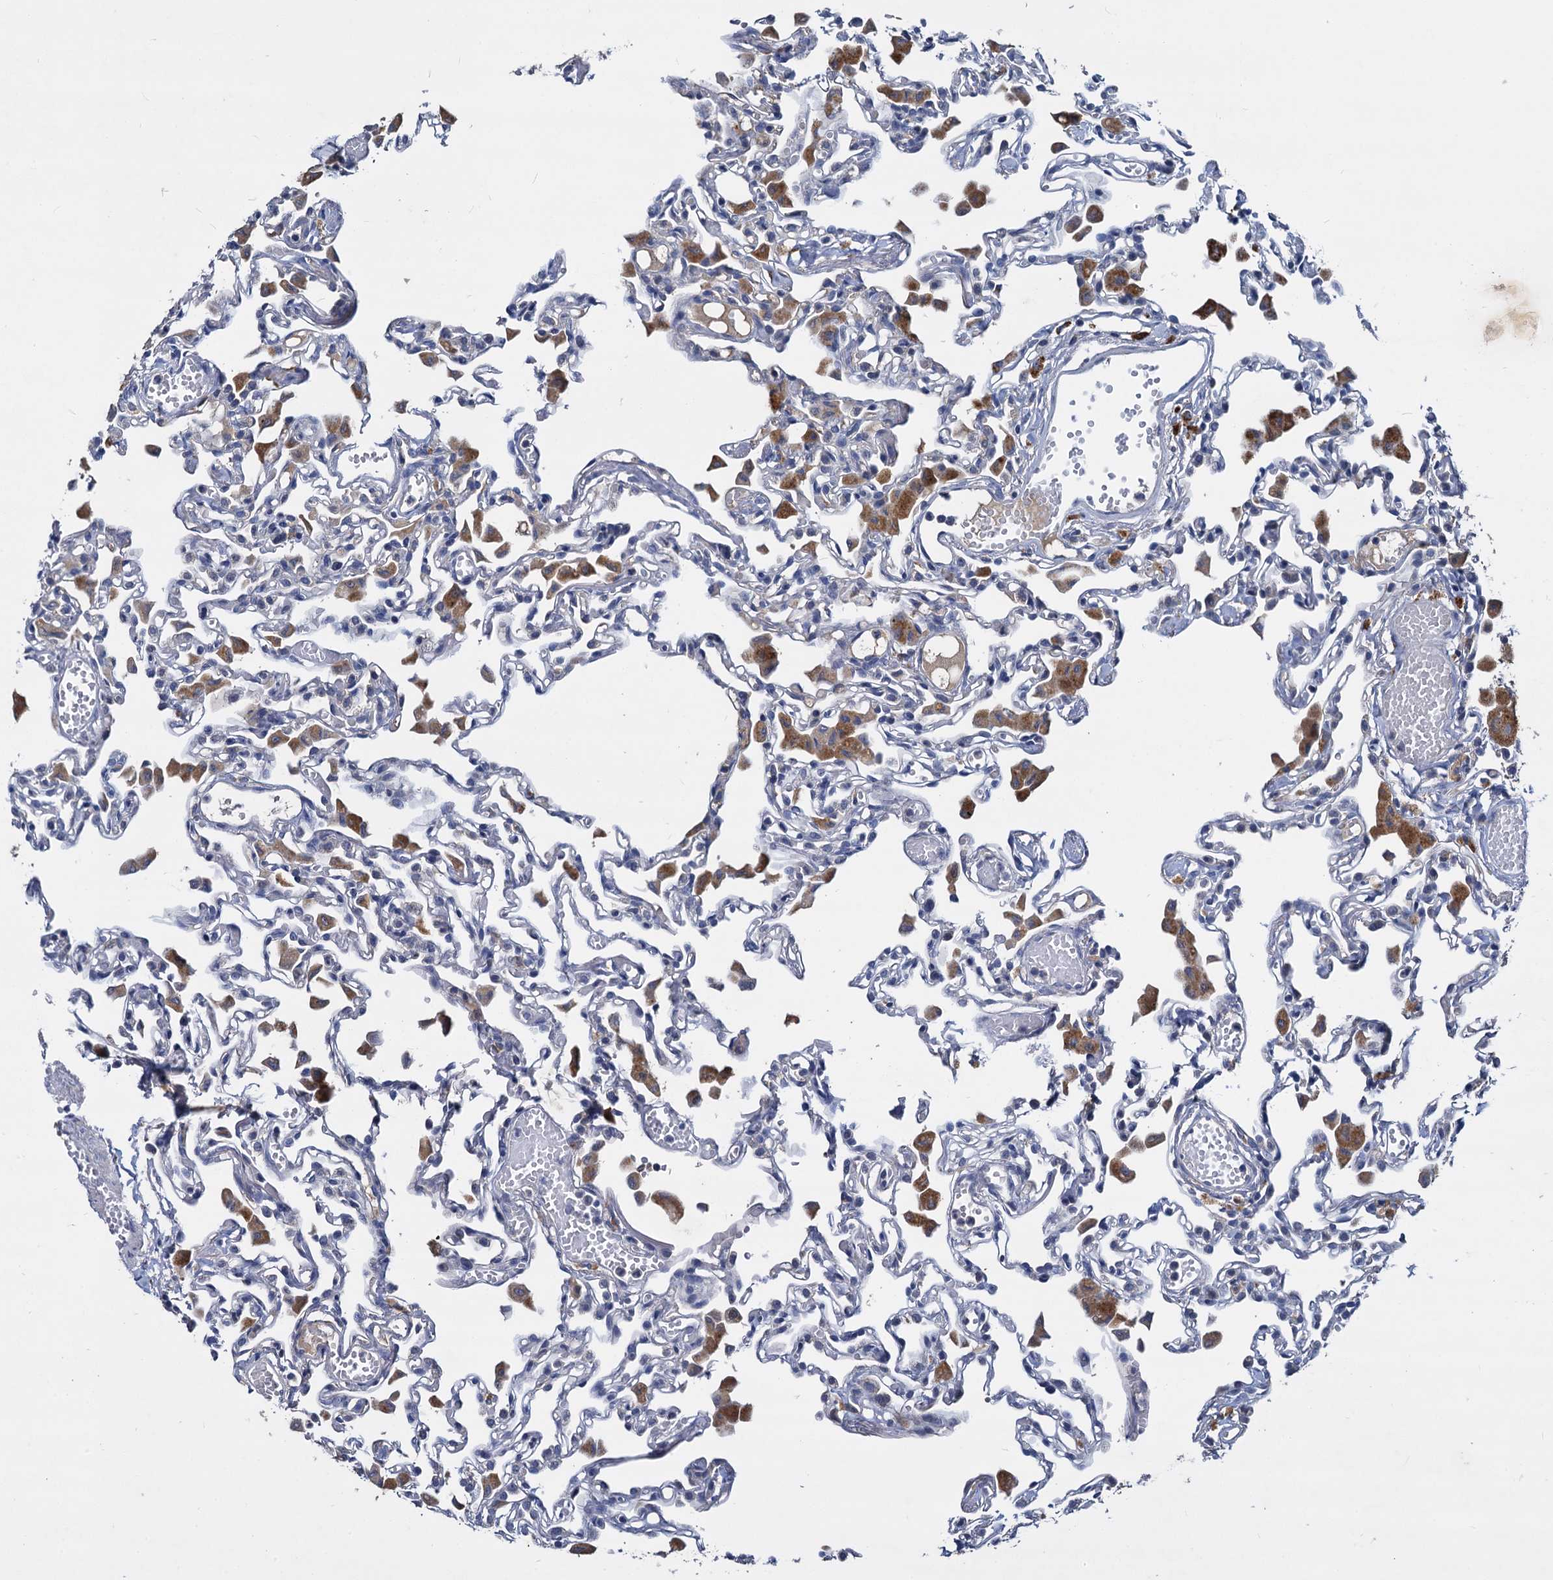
{"staining": {"intensity": "negative", "quantity": "none", "location": "none"}, "tissue": "lung", "cell_type": "Alveolar cells", "image_type": "normal", "snomed": [{"axis": "morphology", "description": "Normal tissue, NOS"}, {"axis": "topography", "description": "Bronchus"}, {"axis": "topography", "description": "Lung"}], "caption": "Micrograph shows no significant protein staining in alveolar cells of benign lung.", "gene": "CCDC184", "patient": {"sex": "female", "age": 49}}